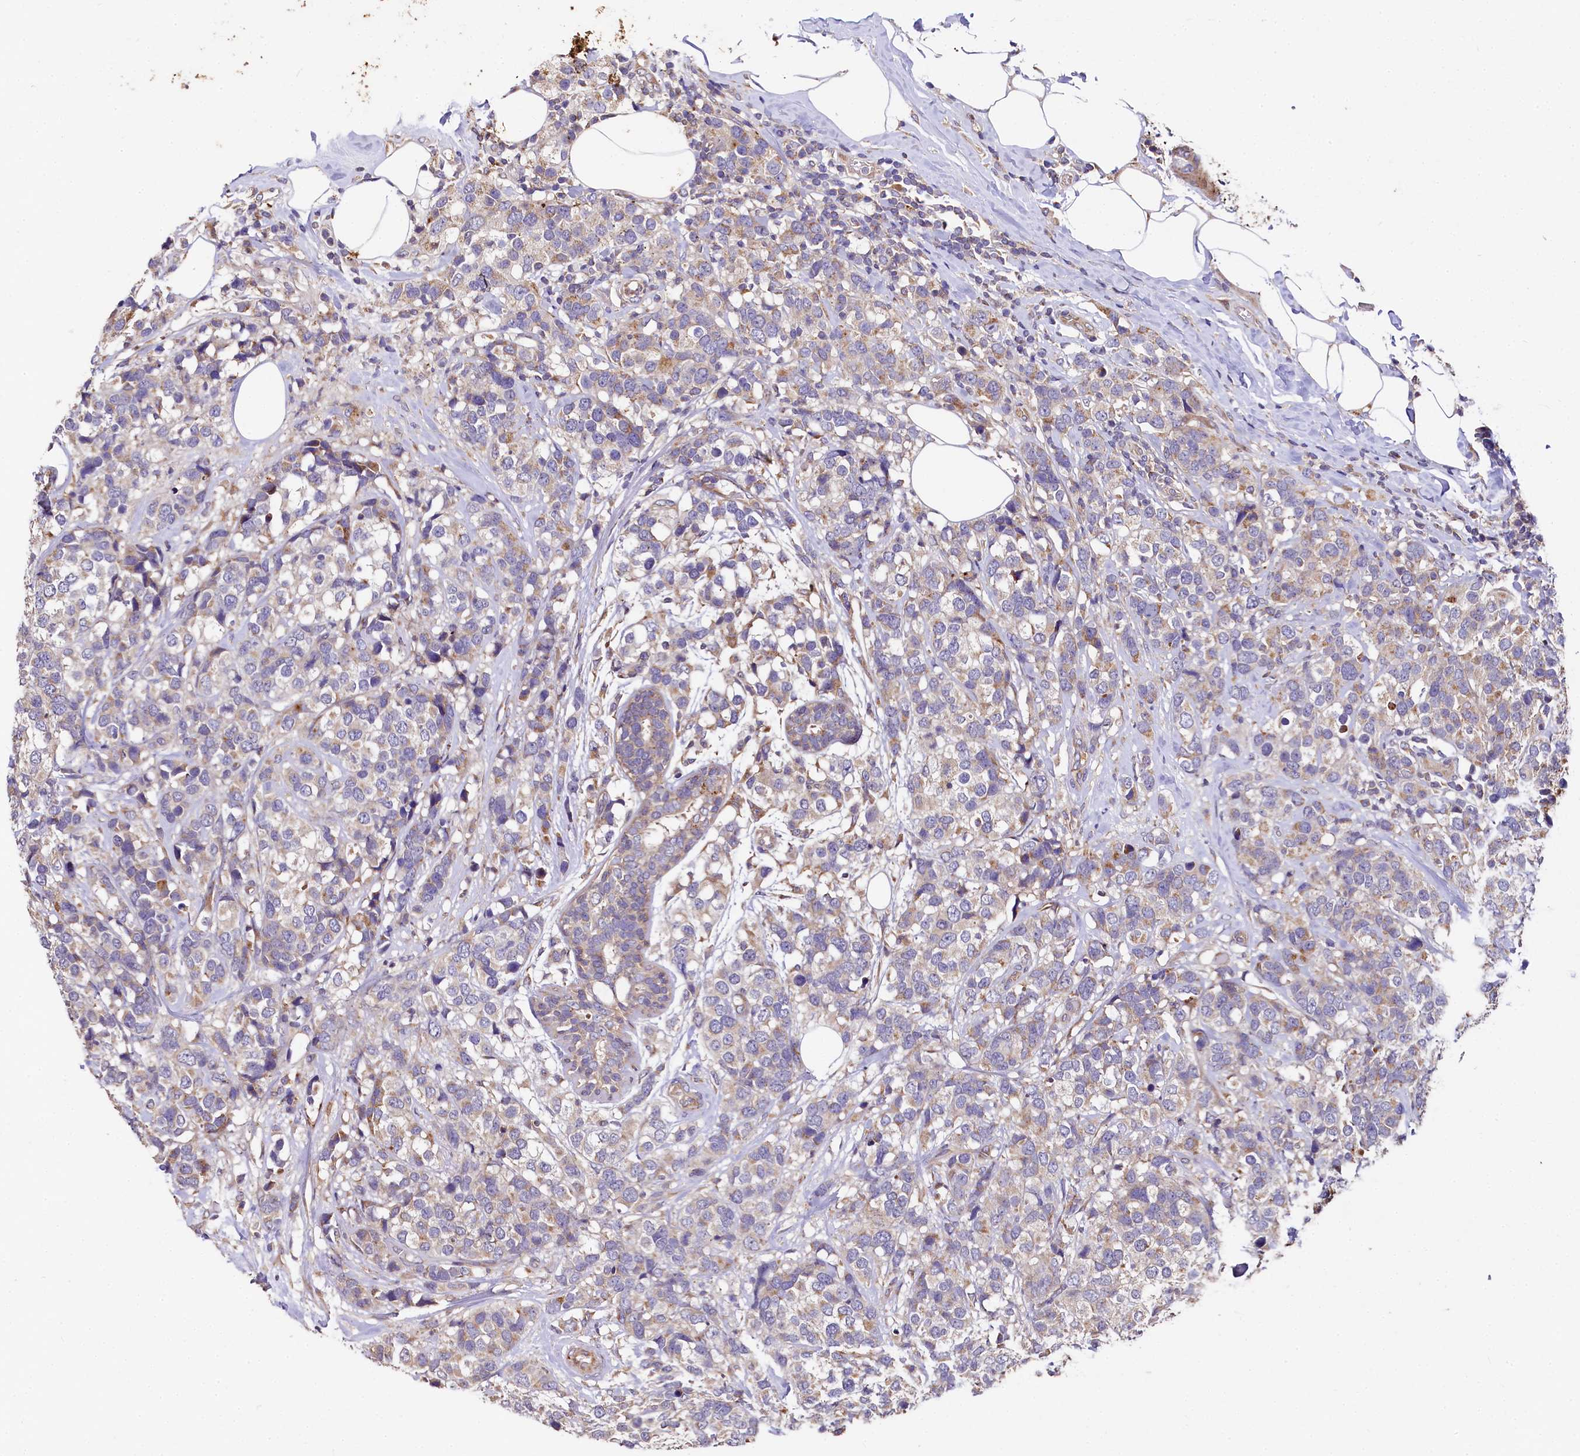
{"staining": {"intensity": "moderate", "quantity": "<25%", "location": "cytoplasmic/membranous"}, "tissue": "breast cancer", "cell_type": "Tumor cells", "image_type": "cancer", "snomed": [{"axis": "morphology", "description": "Lobular carcinoma"}, {"axis": "topography", "description": "Breast"}], "caption": "Immunohistochemical staining of breast lobular carcinoma displays low levels of moderate cytoplasmic/membranous expression in approximately <25% of tumor cells. The staining was performed using DAB (3,3'-diaminobenzidine) to visualize the protein expression in brown, while the nuclei were stained in blue with hematoxylin (Magnification: 20x).", "gene": "SPRYD3", "patient": {"sex": "female", "age": 59}}